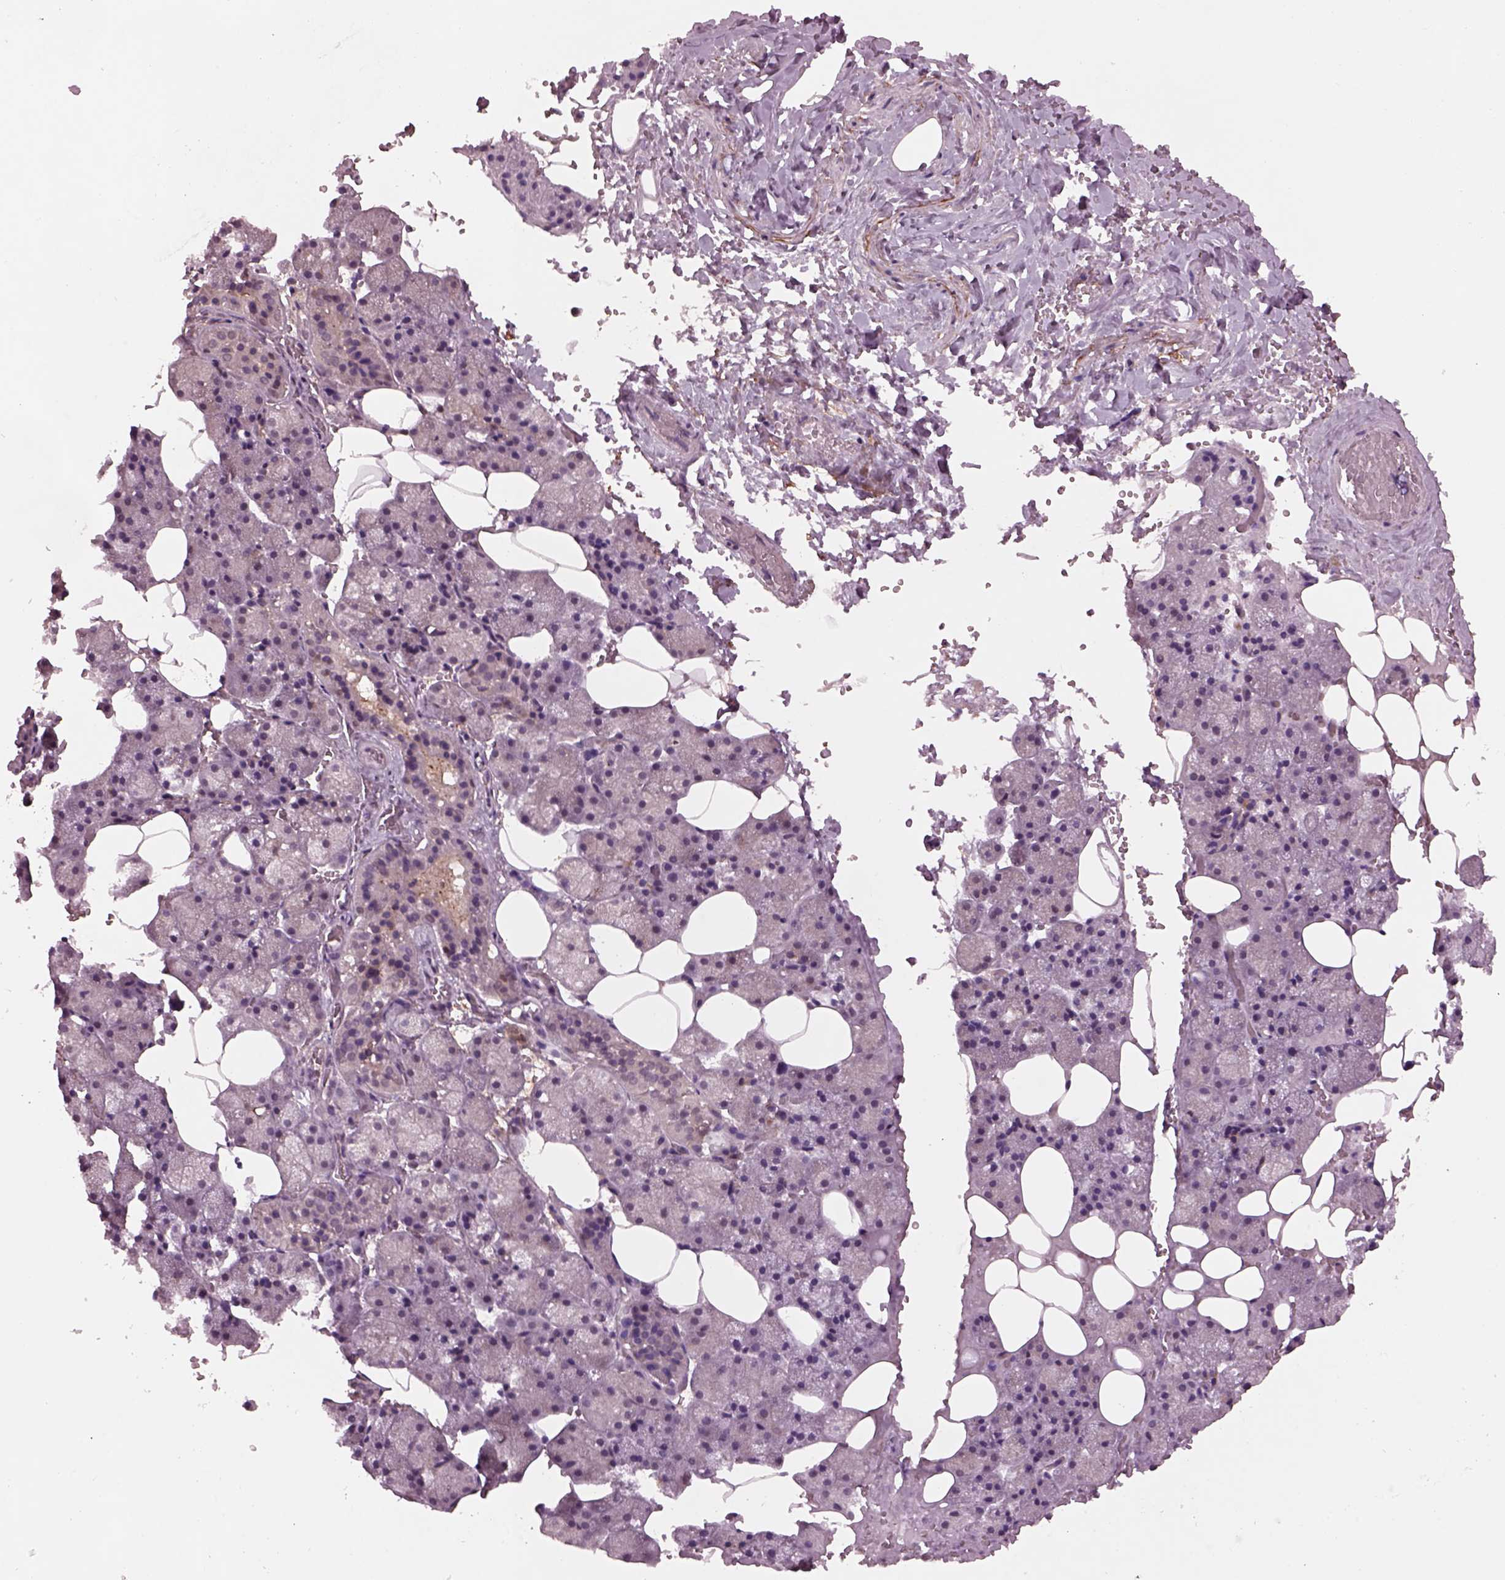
{"staining": {"intensity": "weak", "quantity": "<25%", "location": "cytoplasmic/membranous"}, "tissue": "salivary gland", "cell_type": "Glandular cells", "image_type": "normal", "snomed": [{"axis": "morphology", "description": "Normal tissue, NOS"}, {"axis": "topography", "description": "Salivary gland"}], "caption": "The immunohistochemistry (IHC) image has no significant expression in glandular cells of salivary gland.", "gene": "SRI", "patient": {"sex": "male", "age": 38}}